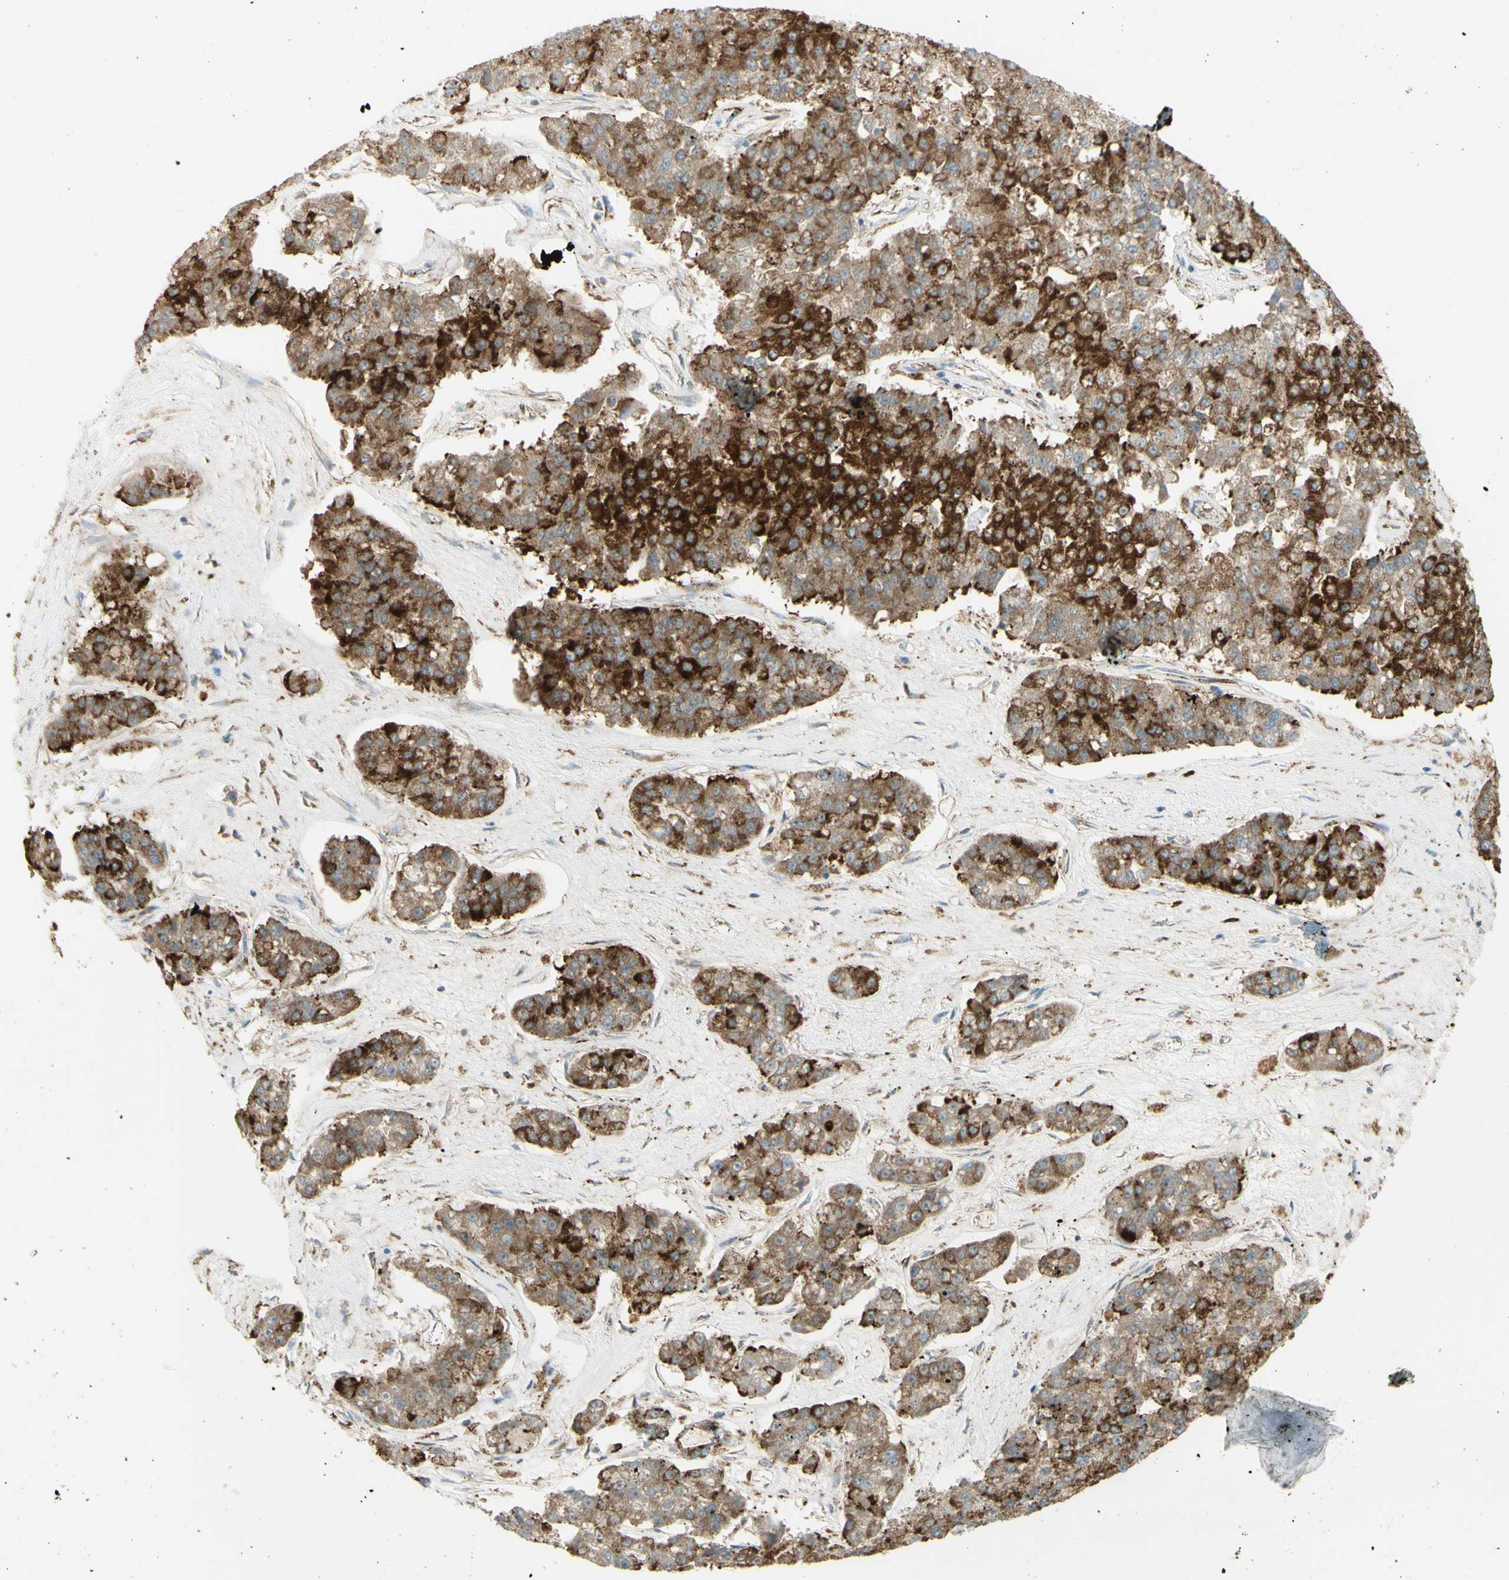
{"staining": {"intensity": "strong", "quantity": ">75%", "location": "cytoplasmic/membranous"}, "tissue": "pancreatic cancer", "cell_type": "Tumor cells", "image_type": "cancer", "snomed": [{"axis": "morphology", "description": "Adenocarcinoma, NOS"}, {"axis": "topography", "description": "Pancreas"}], "caption": "IHC image of pancreatic cancer (adenocarcinoma) stained for a protein (brown), which shows high levels of strong cytoplasmic/membranous positivity in approximately >75% of tumor cells.", "gene": "MANF", "patient": {"sex": "male", "age": 50}}